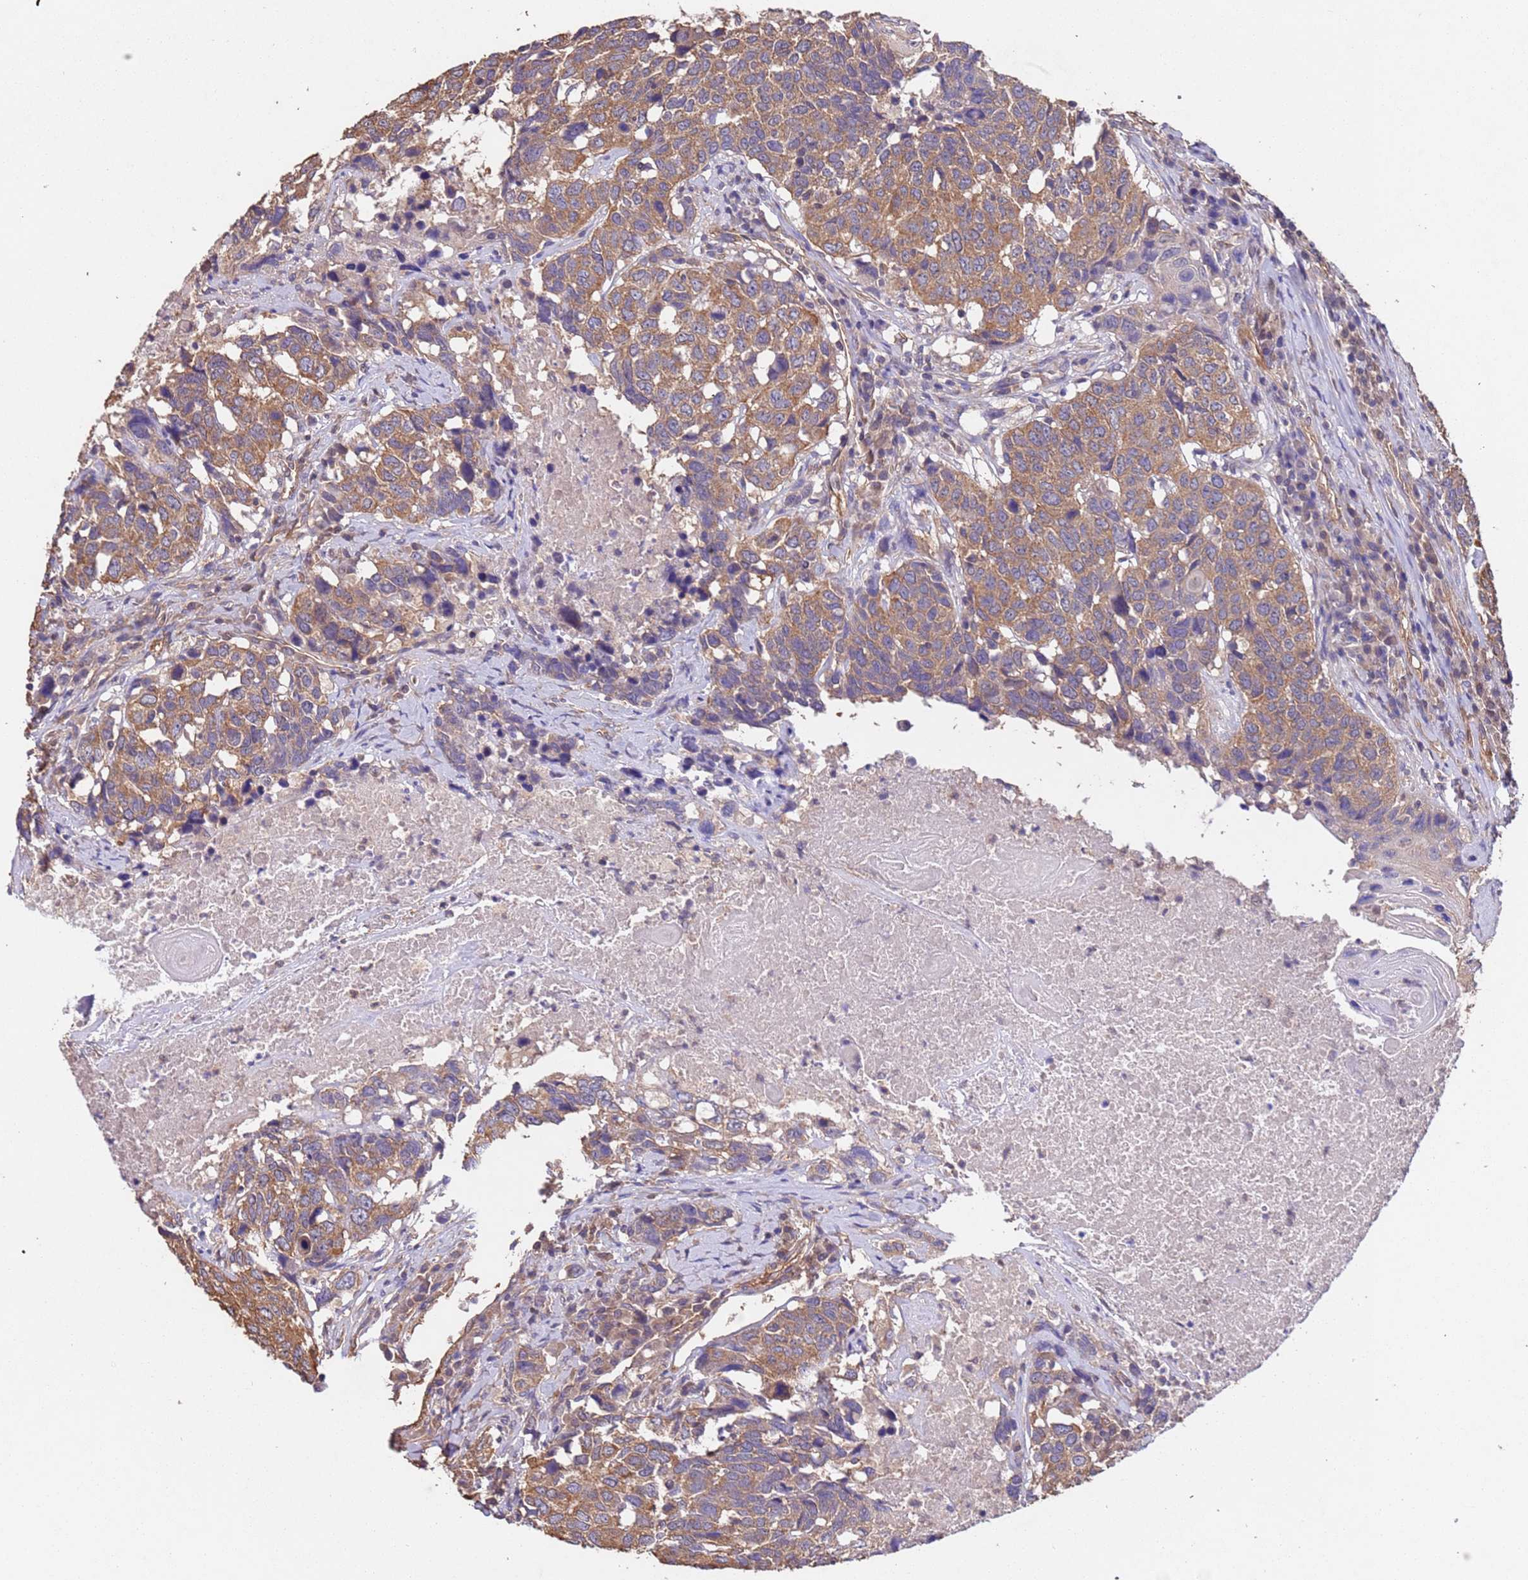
{"staining": {"intensity": "moderate", "quantity": ">75%", "location": "cytoplasmic/membranous"}, "tissue": "head and neck cancer", "cell_type": "Tumor cells", "image_type": "cancer", "snomed": [{"axis": "morphology", "description": "Squamous cell carcinoma, NOS"}, {"axis": "topography", "description": "Head-Neck"}], "caption": "Head and neck squamous cell carcinoma stained with a protein marker demonstrates moderate staining in tumor cells.", "gene": "MTX3", "patient": {"sex": "male", "age": 66}}